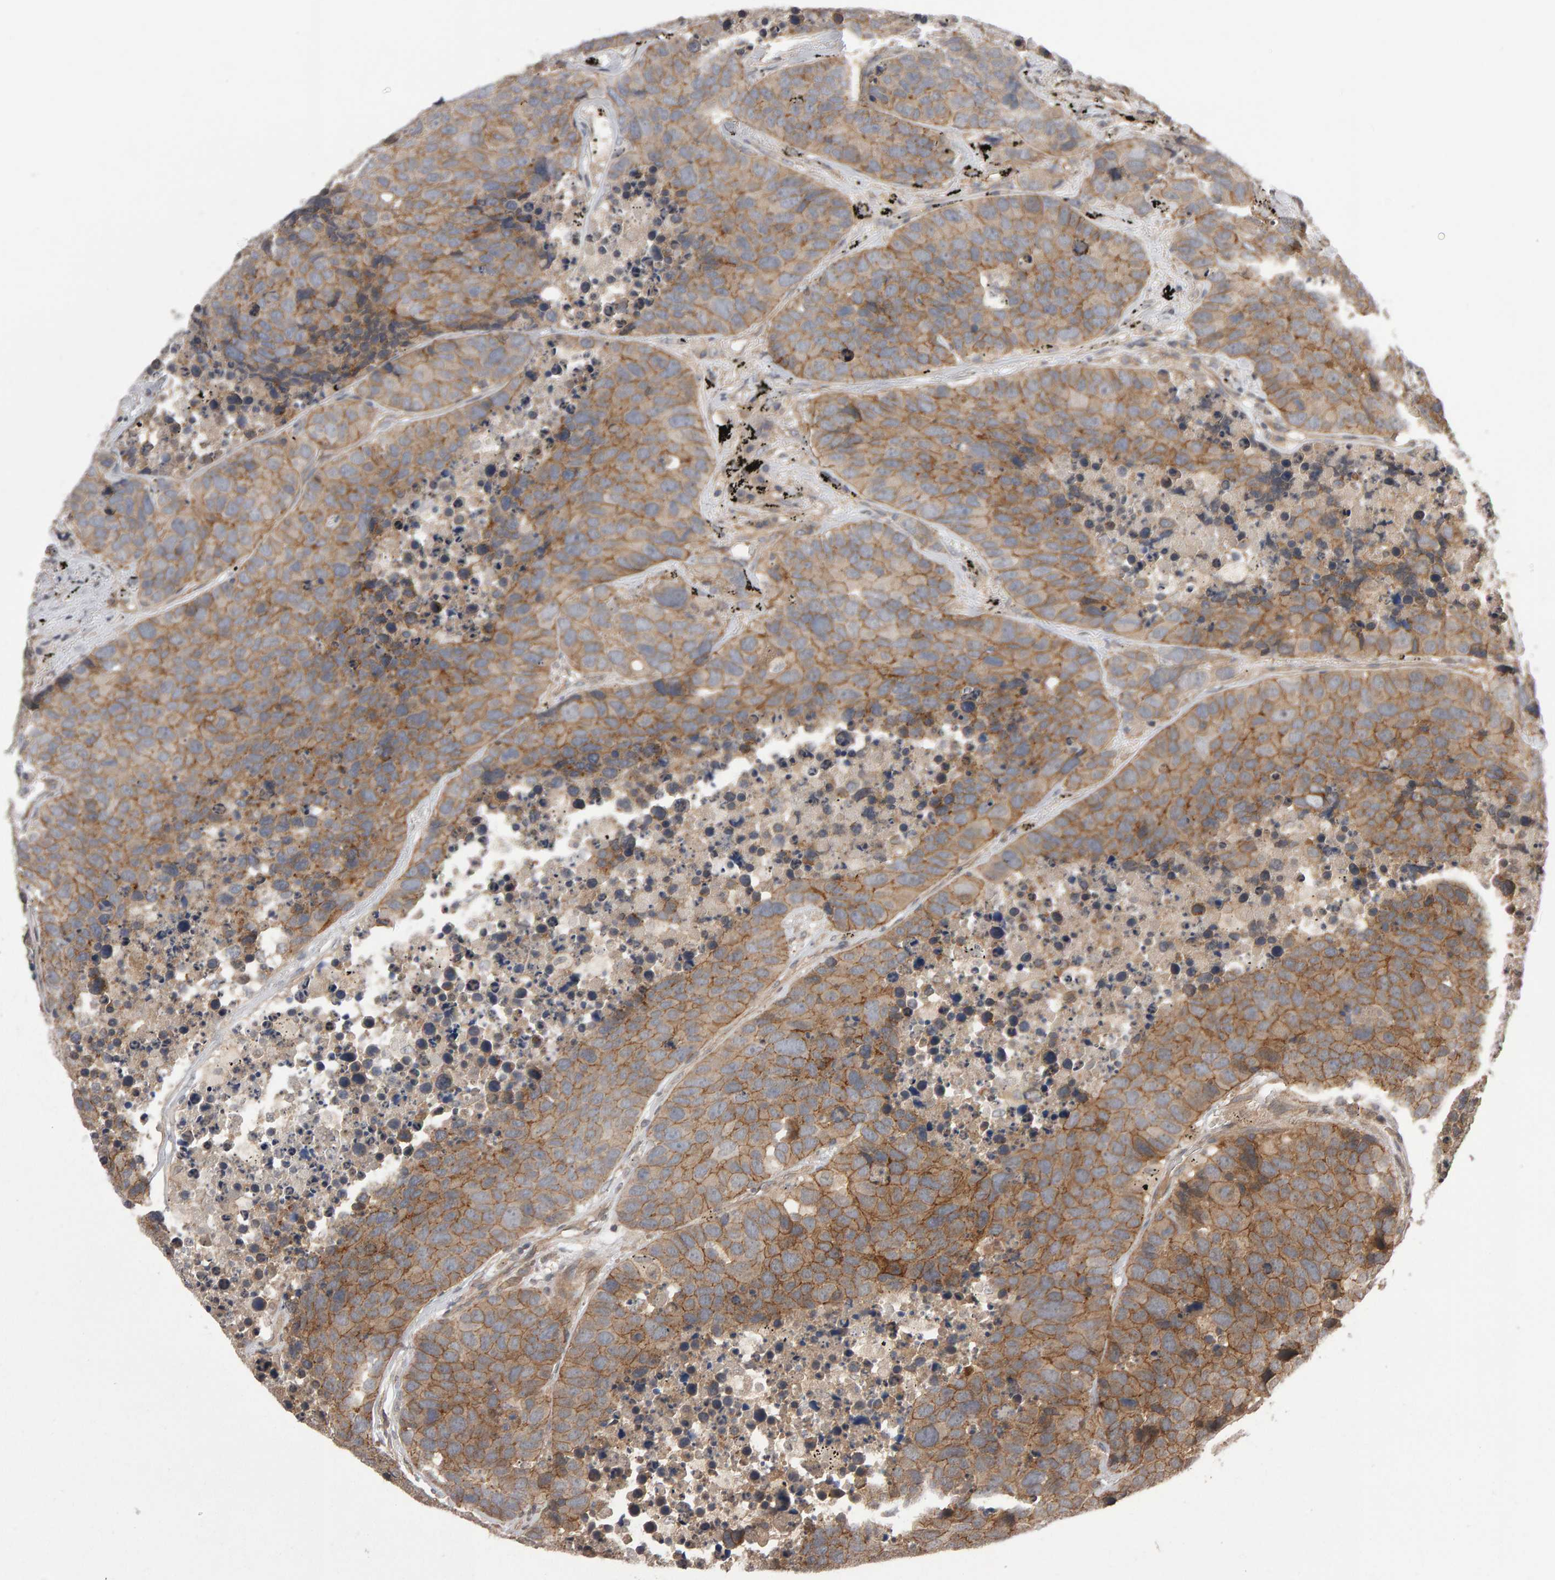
{"staining": {"intensity": "moderate", "quantity": ">75%", "location": "cytoplasmic/membranous"}, "tissue": "carcinoid", "cell_type": "Tumor cells", "image_type": "cancer", "snomed": [{"axis": "morphology", "description": "Carcinoid, malignant, NOS"}, {"axis": "topography", "description": "Lung"}], "caption": "High-magnification brightfield microscopy of carcinoid stained with DAB (3,3'-diaminobenzidine) (brown) and counterstained with hematoxylin (blue). tumor cells exhibit moderate cytoplasmic/membranous expression is seen in approximately>75% of cells.", "gene": "SCRIB", "patient": {"sex": "male", "age": 60}}